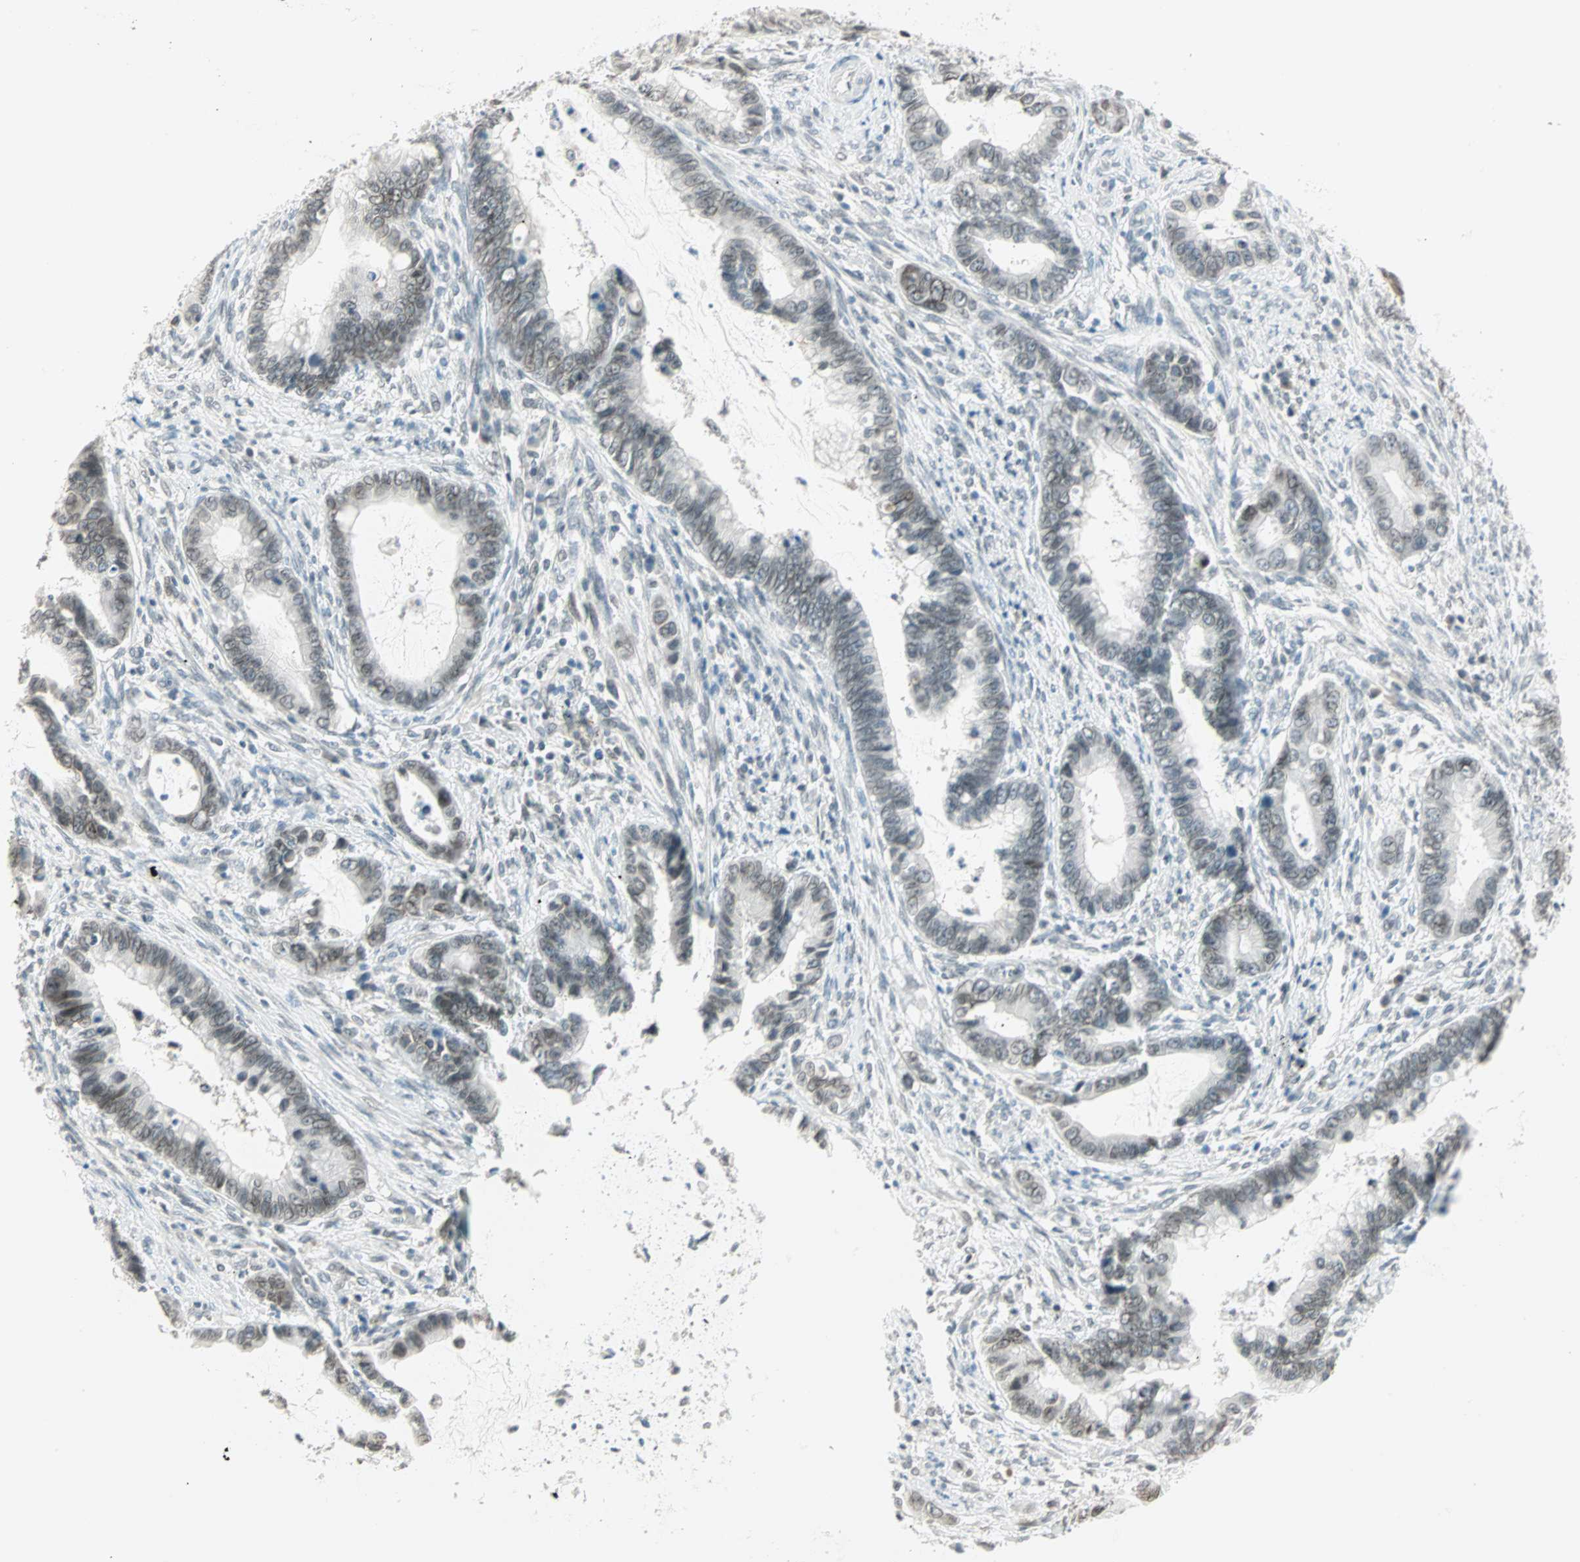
{"staining": {"intensity": "weak", "quantity": "<25%", "location": "nuclear"}, "tissue": "cervical cancer", "cell_type": "Tumor cells", "image_type": "cancer", "snomed": [{"axis": "morphology", "description": "Adenocarcinoma, NOS"}, {"axis": "topography", "description": "Cervix"}], "caption": "DAB immunohistochemical staining of cervical adenocarcinoma reveals no significant staining in tumor cells. Nuclei are stained in blue.", "gene": "BCAN", "patient": {"sex": "female", "age": 44}}